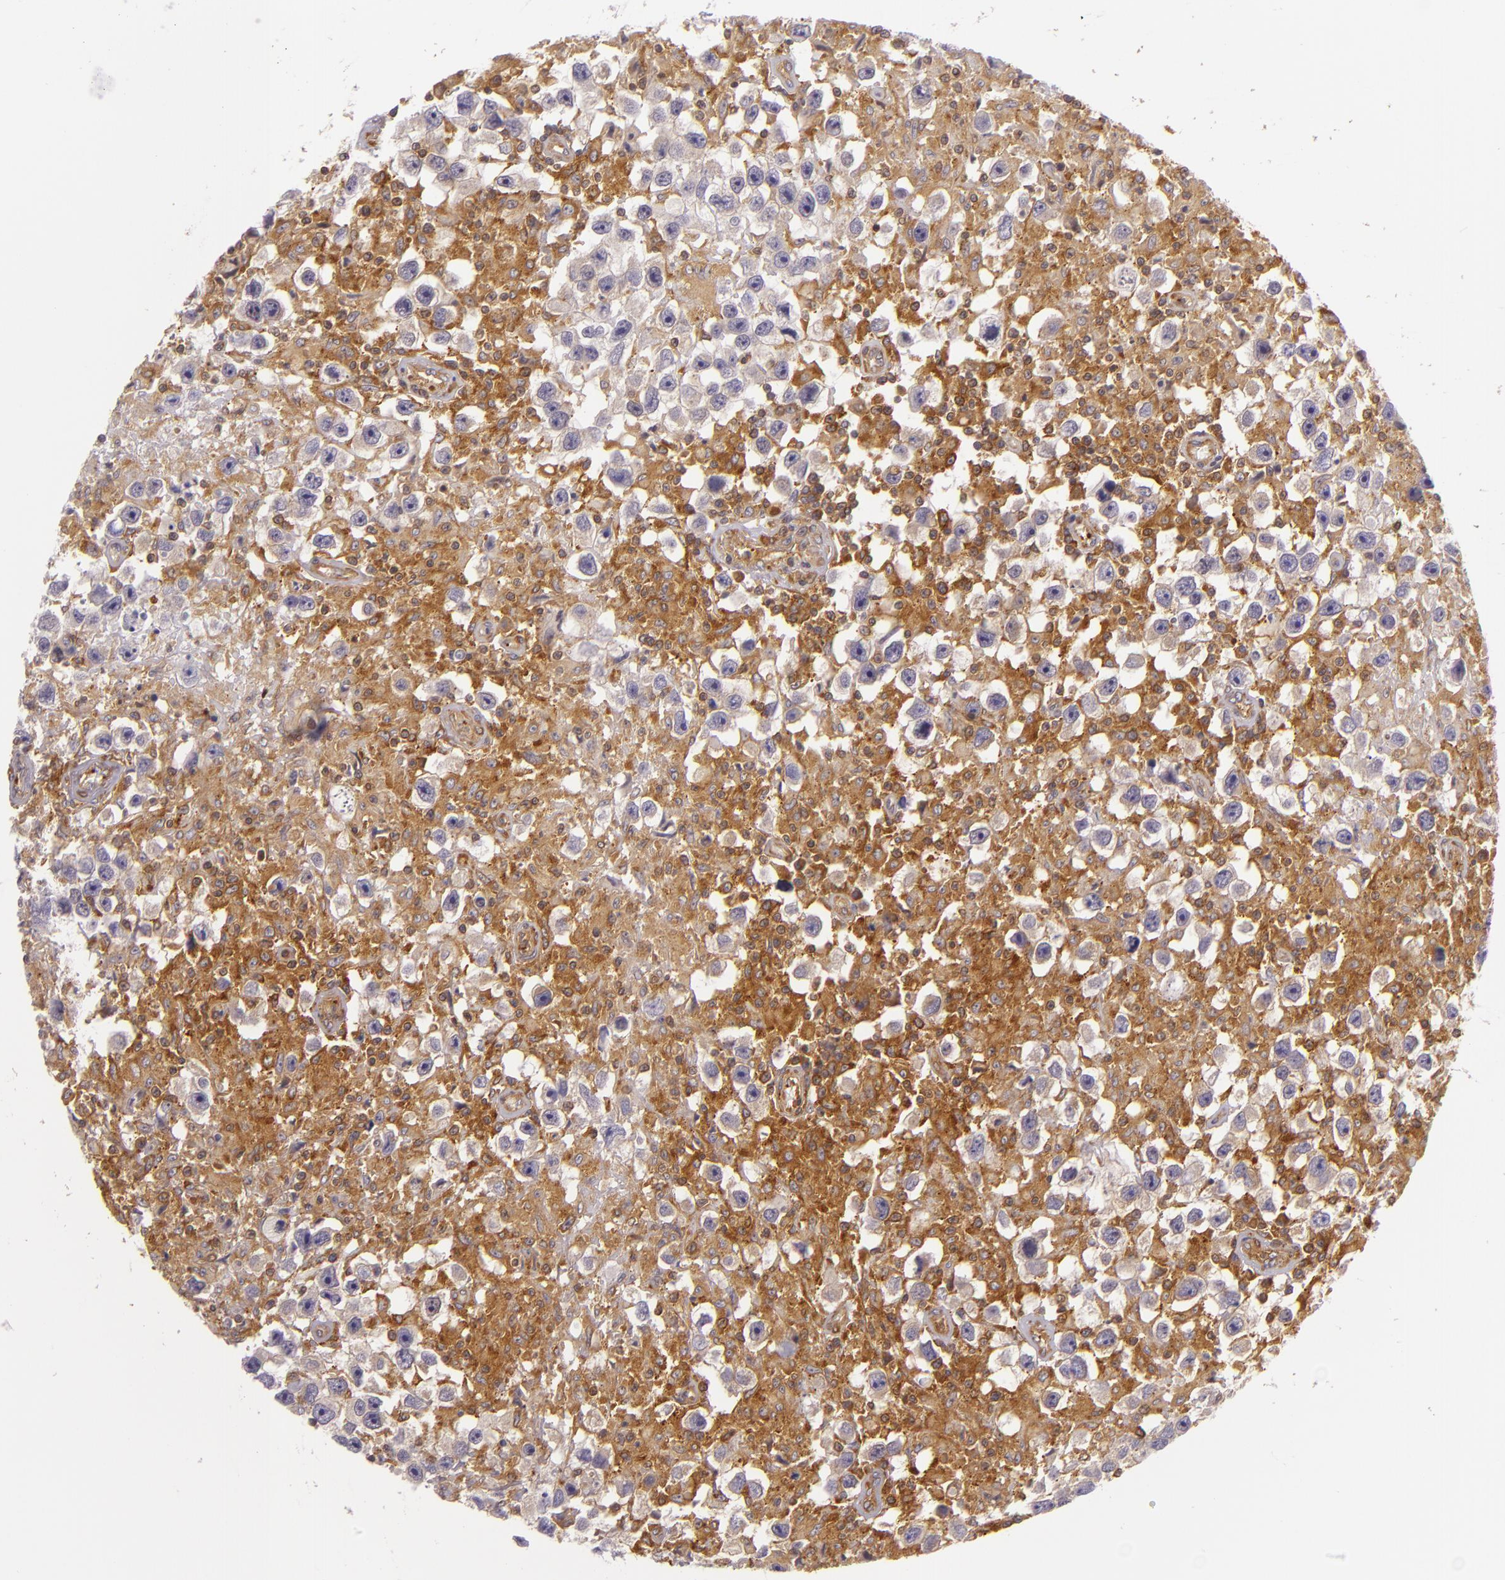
{"staining": {"intensity": "weak", "quantity": "25%-75%", "location": "cytoplasmic/membranous"}, "tissue": "testis cancer", "cell_type": "Tumor cells", "image_type": "cancer", "snomed": [{"axis": "morphology", "description": "Seminoma, NOS"}, {"axis": "topography", "description": "Testis"}], "caption": "Tumor cells reveal weak cytoplasmic/membranous positivity in approximately 25%-75% of cells in testis seminoma. The staining is performed using DAB brown chromogen to label protein expression. The nuclei are counter-stained blue using hematoxylin.", "gene": "TLN1", "patient": {"sex": "male", "age": 34}}